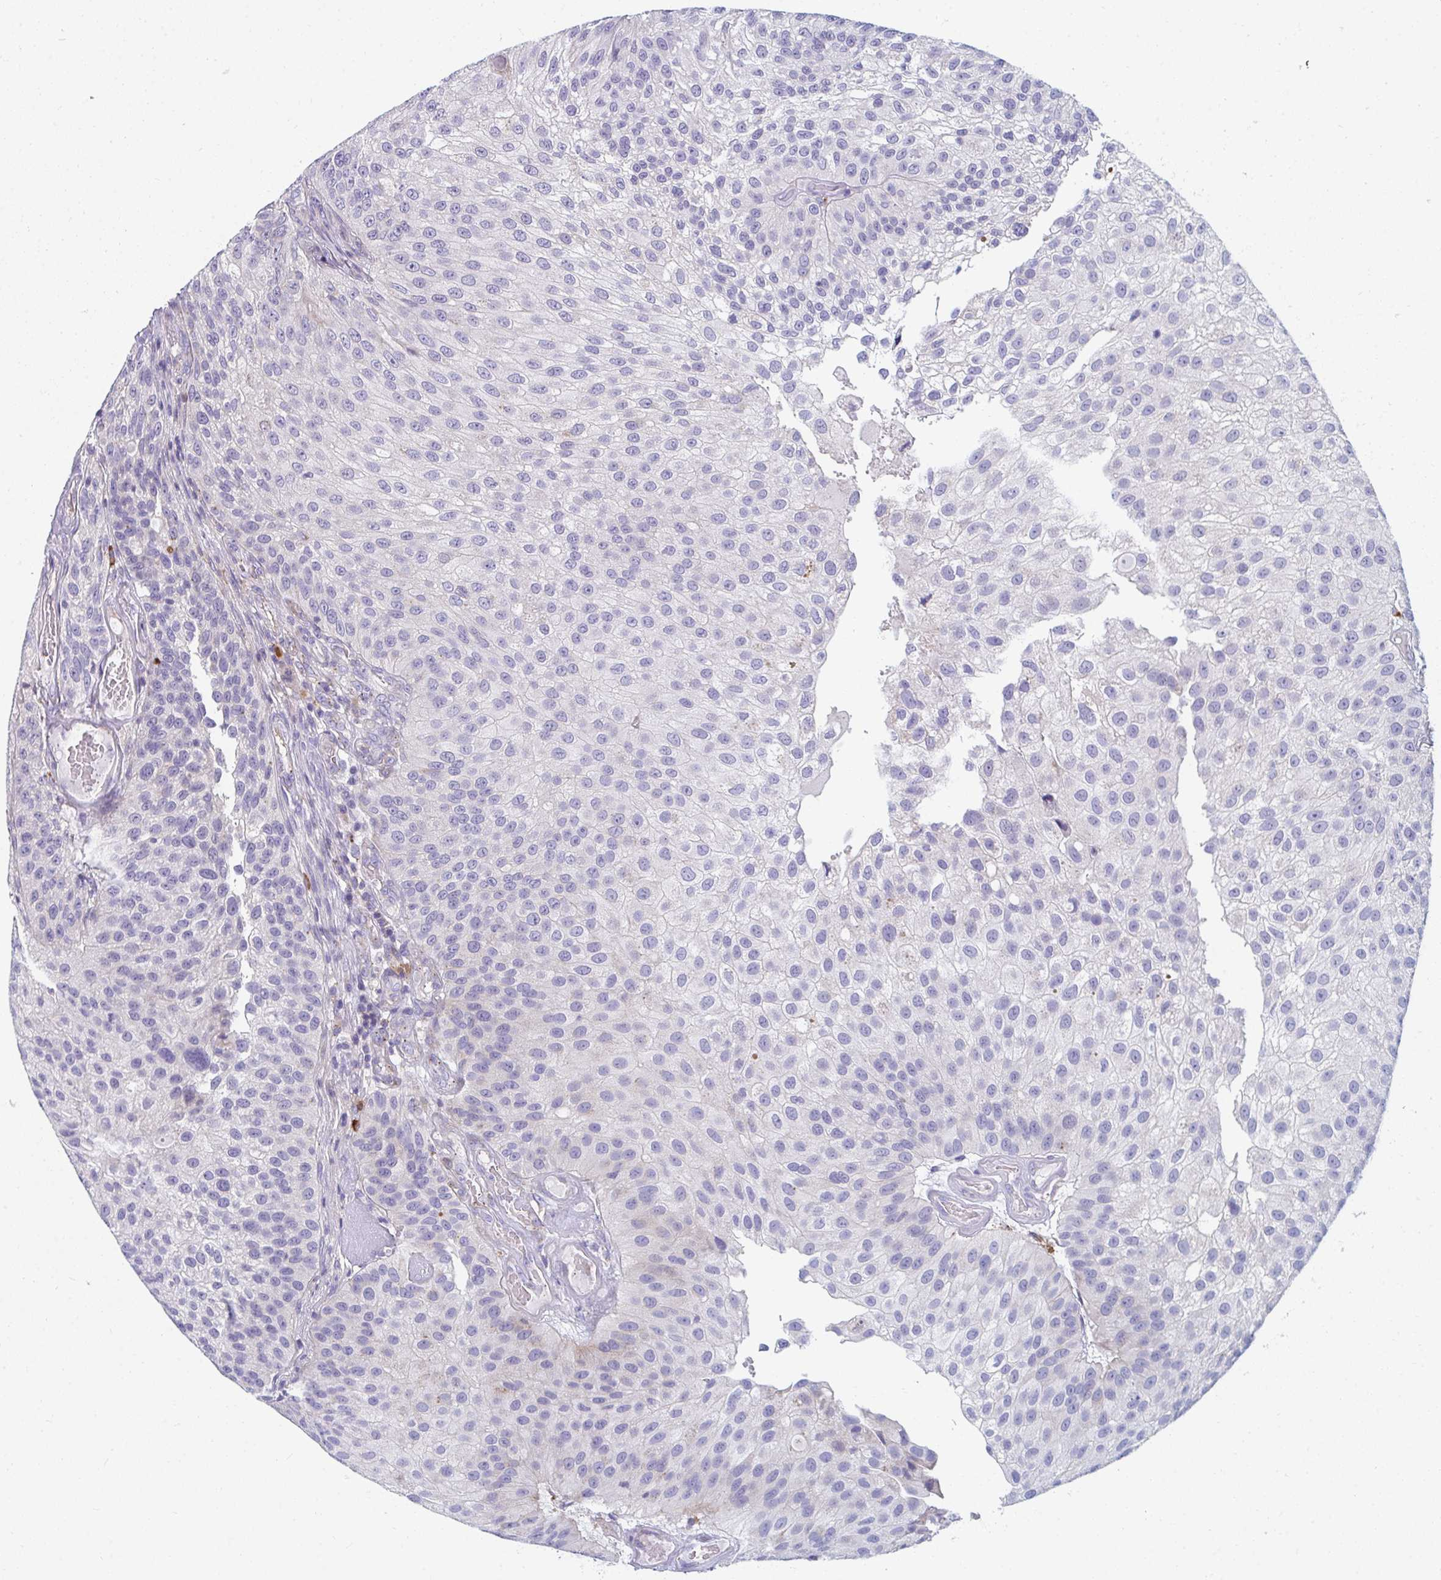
{"staining": {"intensity": "negative", "quantity": "none", "location": "none"}, "tissue": "urothelial cancer", "cell_type": "Tumor cells", "image_type": "cancer", "snomed": [{"axis": "morphology", "description": "Urothelial carcinoma, NOS"}, {"axis": "topography", "description": "Urinary bladder"}], "caption": "Immunohistochemistry (IHC) micrograph of neoplastic tissue: urothelial cancer stained with DAB reveals no significant protein expression in tumor cells. (DAB (3,3'-diaminobenzidine) immunohistochemistry visualized using brightfield microscopy, high magnification).", "gene": "EIF1AD", "patient": {"sex": "male", "age": 87}}